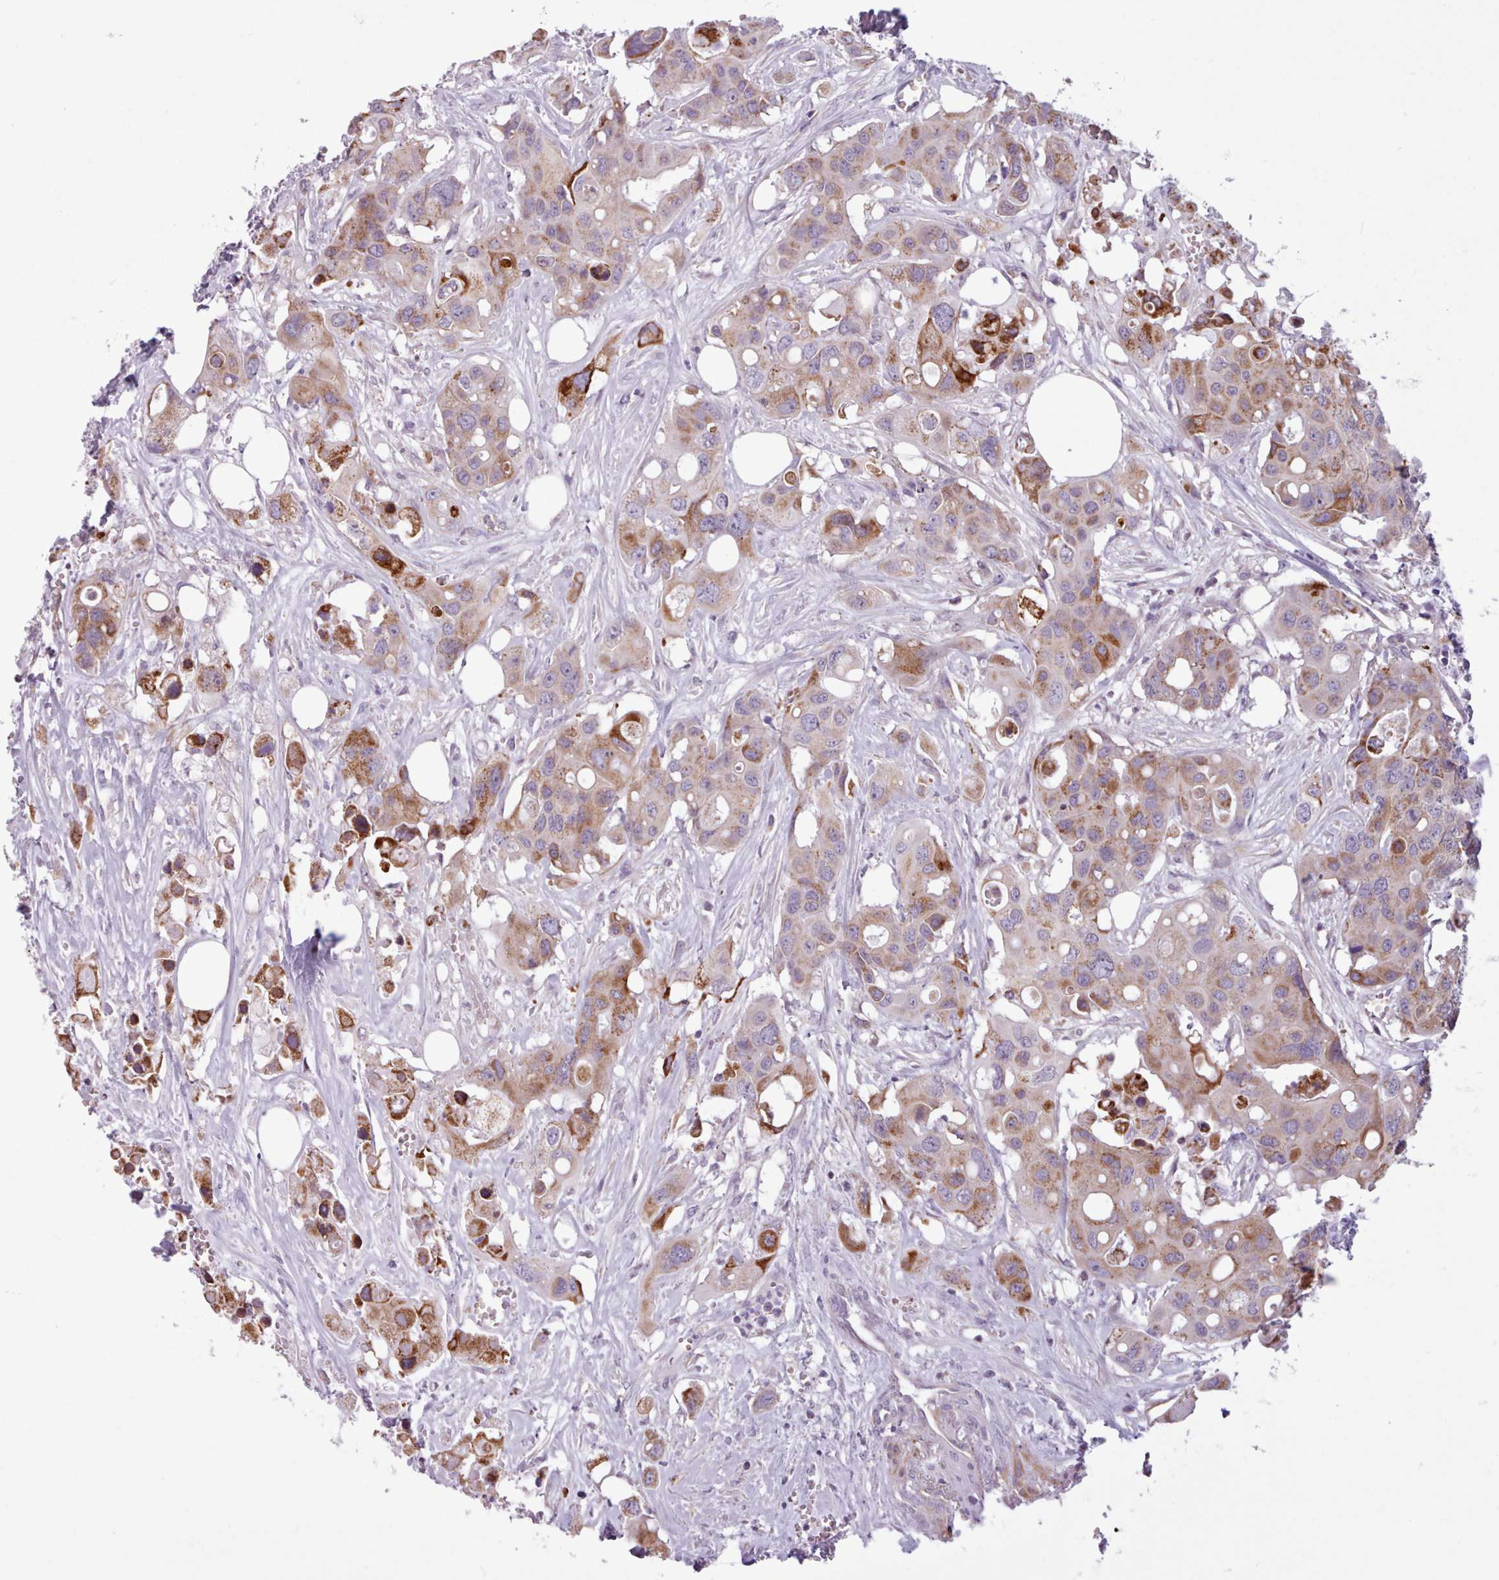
{"staining": {"intensity": "moderate", "quantity": ">75%", "location": "cytoplasmic/membranous"}, "tissue": "colorectal cancer", "cell_type": "Tumor cells", "image_type": "cancer", "snomed": [{"axis": "morphology", "description": "Adenocarcinoma, NOS"}, {"axis": "topography", "description": "Colon"}], "caption": "IHC micrograph of neoplastic tissue: human colorectal adenocarcinoma stained using IHC displays medium levels of moderate protein expression localized specifically in the cytoplasmic/membranous of tumor cells, appearing as a cytoplasmic/membranous brown color.", "gene": "AVL9", "patient": {"sex": "male", "age": 77}}